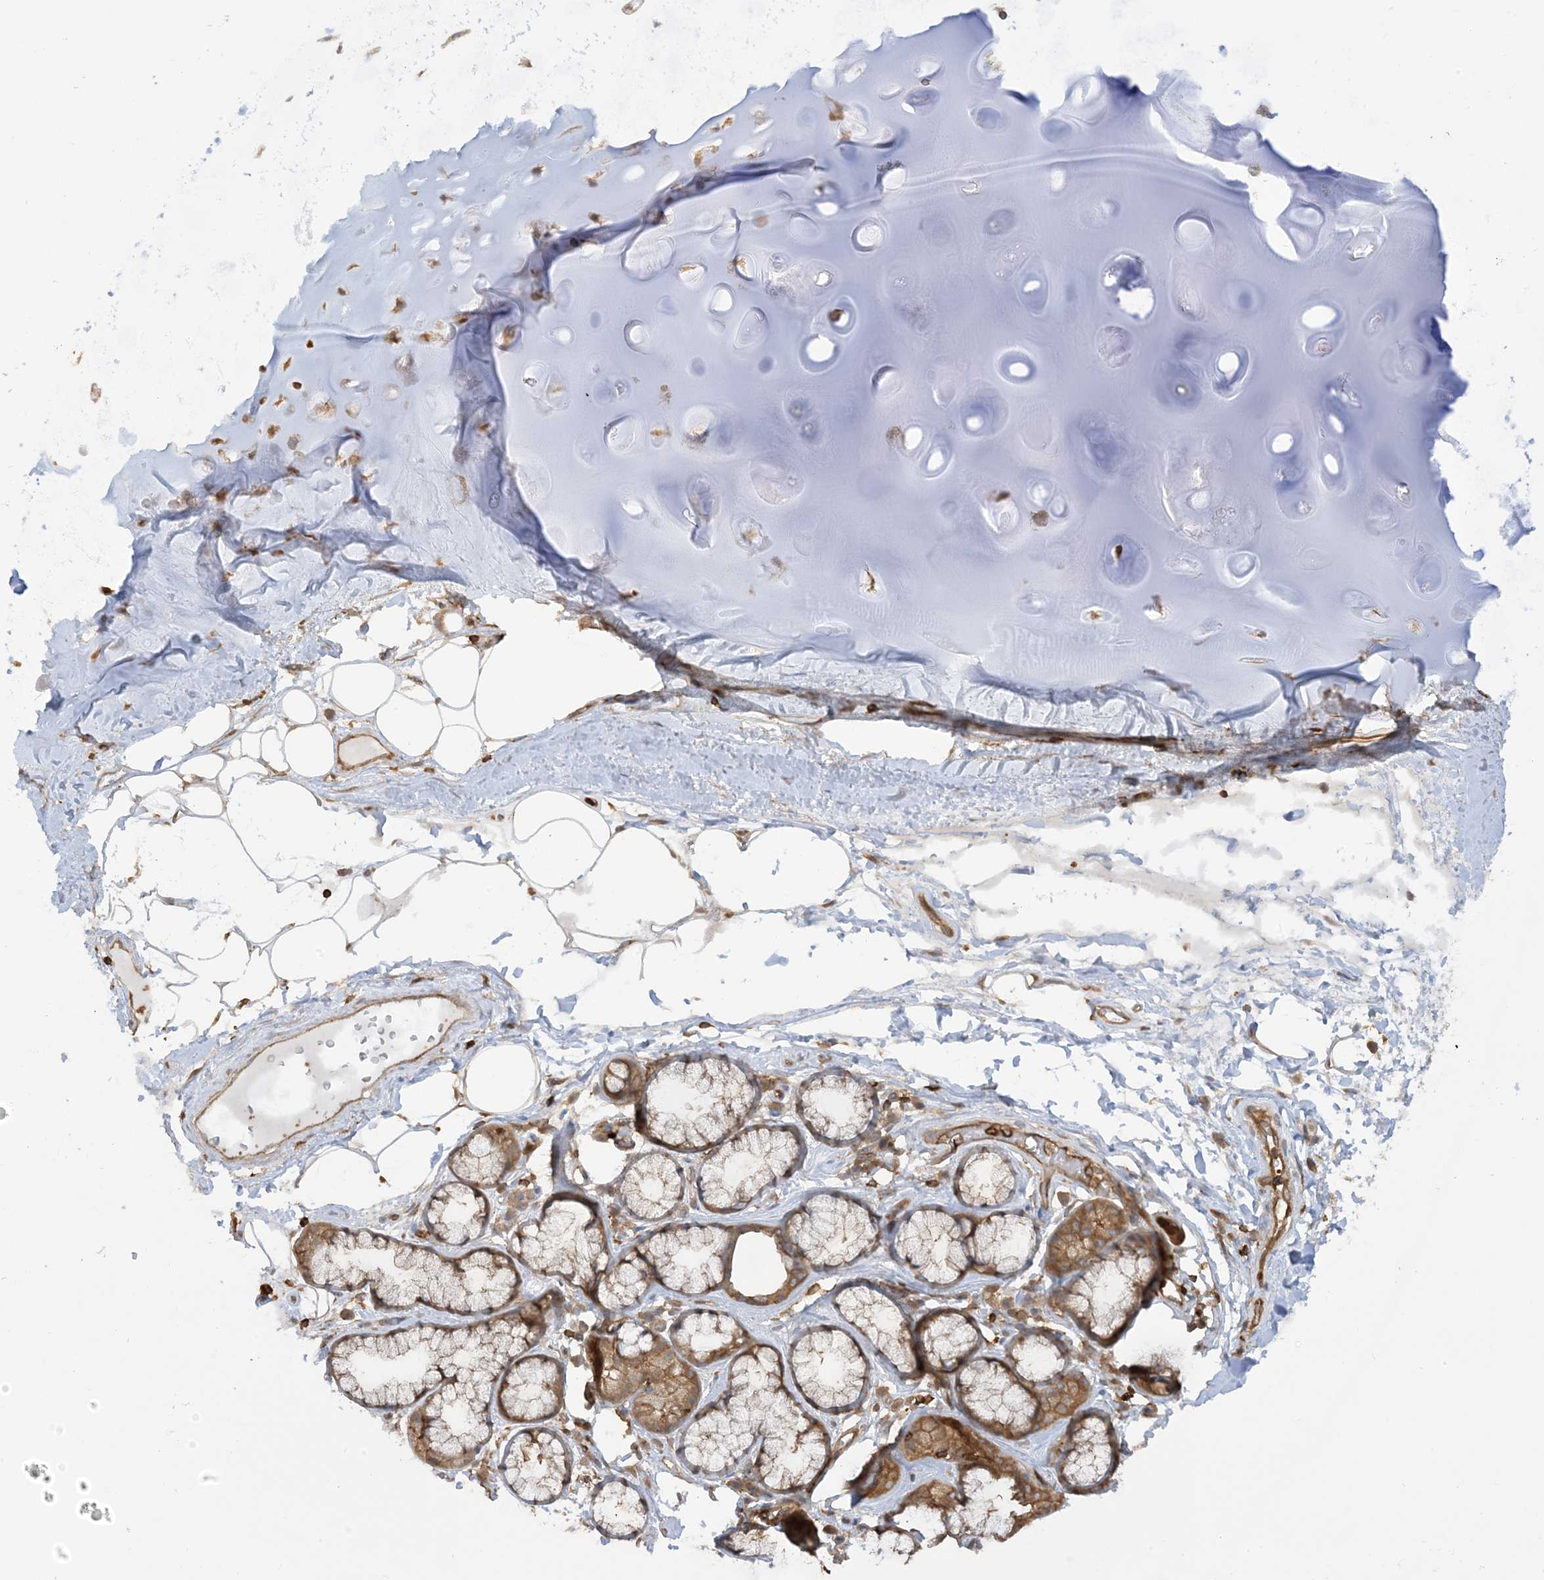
{"staining": {"intensity": "negative", "quantity": "none", "location": "none"}, "tissue": "adipose tissue", "cell_type": "Adipocytes", "image_type": "normal", "snomed": [{"axis": "morphology", "description": "Normal tissue, NOS"}, {"axis": "topography", "description": "Cartilage tissue"}], "caption": "Immunohistochemistry of normal adipose tissue reveals no staining in adipocytes.", "gene": "CAPZB", "patient": {"sex": "female", "age": 63}}